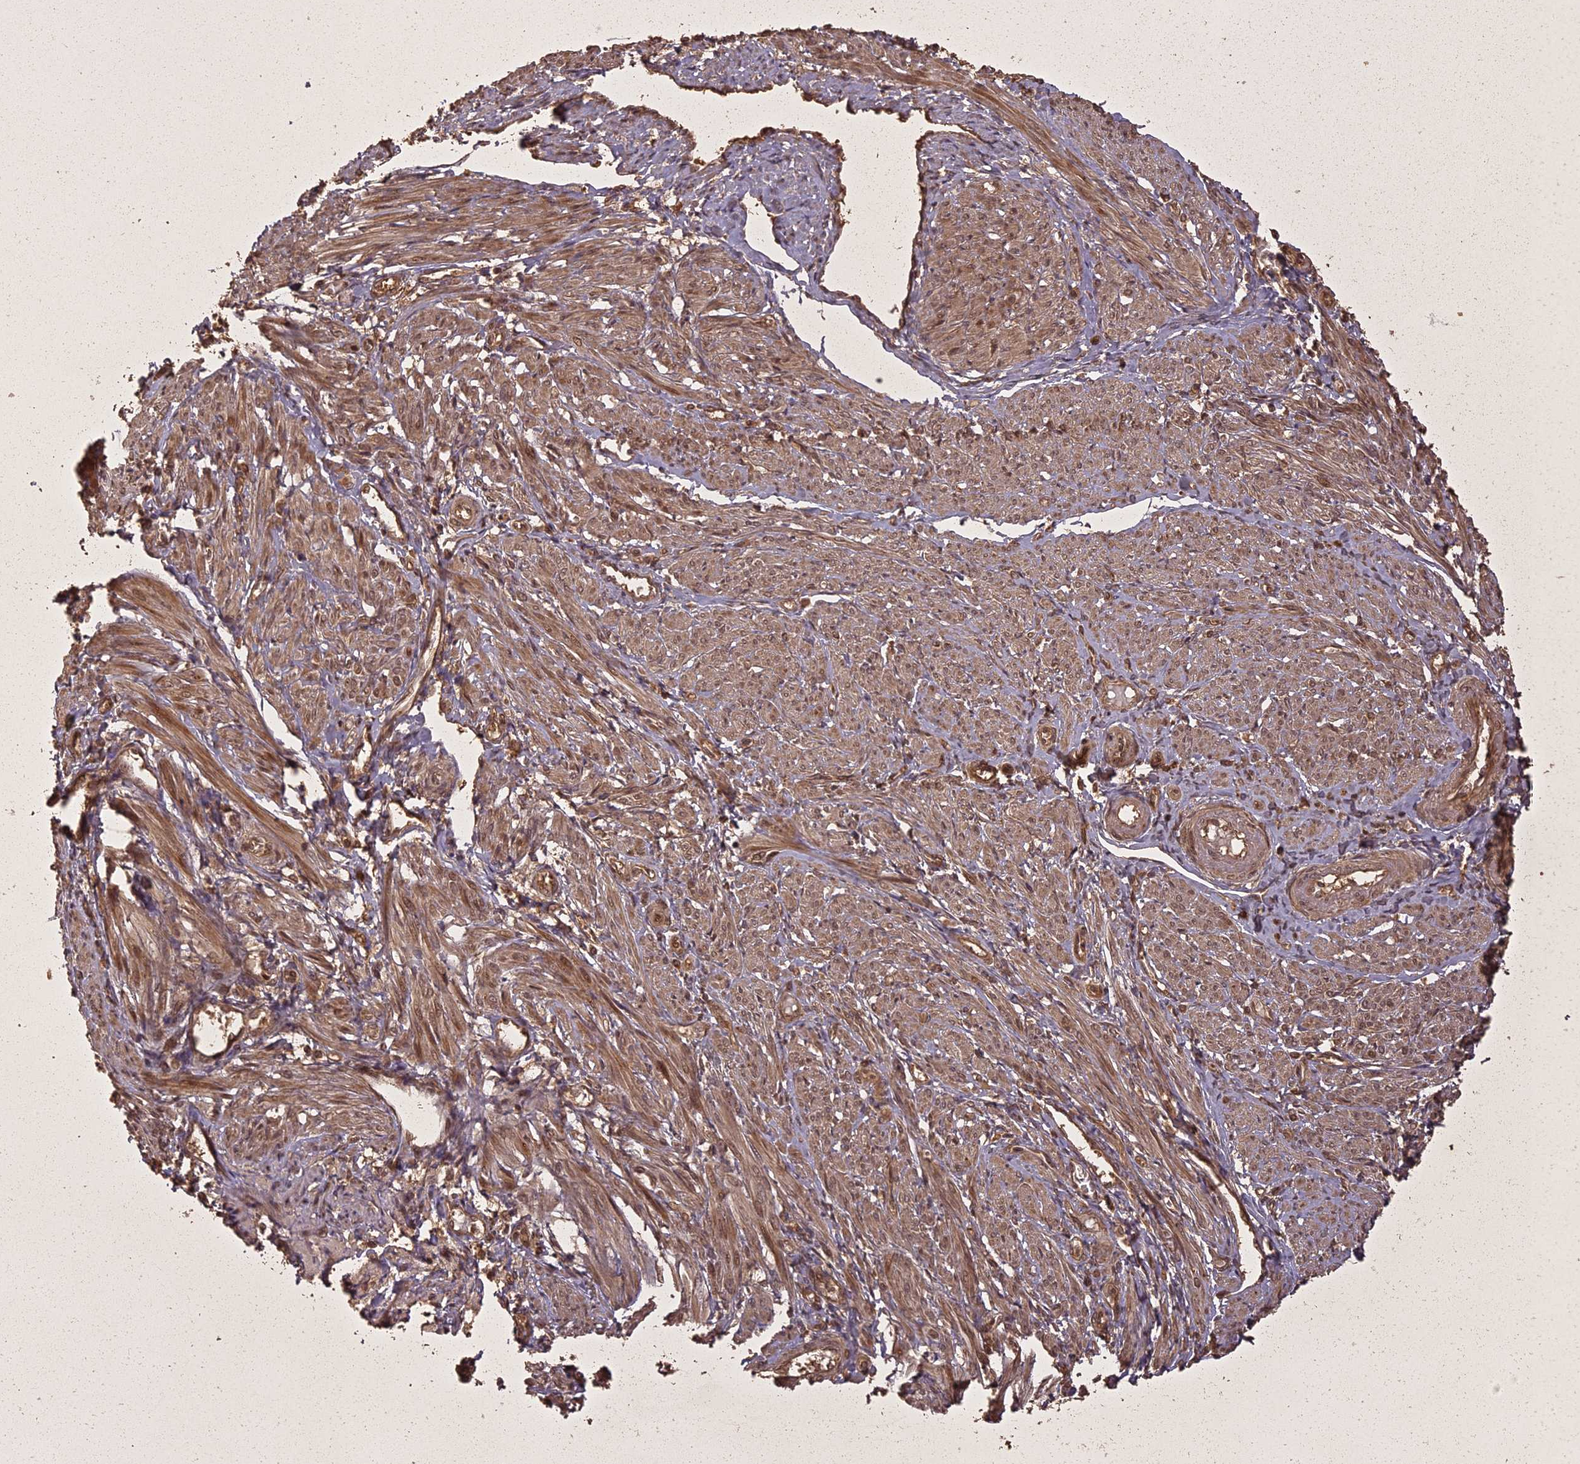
{"staining": {"intensity": "moderate", "quantity": ">75%", "location": "cytoplasmic/membranous"}, "tissue": "smooth muscle", "cell_type": "Smooth muscle cells", "image_type": "normal", "snomed": [{"axis": "morphology", "description": "Normal tissue, NOS"}, {"axis": "topography", "description": "Smooth muscle"}], "caption": "Normal smooth muscle was stained to show a protein in brown. There is medium levels of moderate cytoplasmic/membranous expression in about >75% of smooth muscle cells. Ihc stains the protein of interest in brown and the nuclei are stained blue.", "gene": "LIN37", "patient": {"sex": "female", "age": 39}}